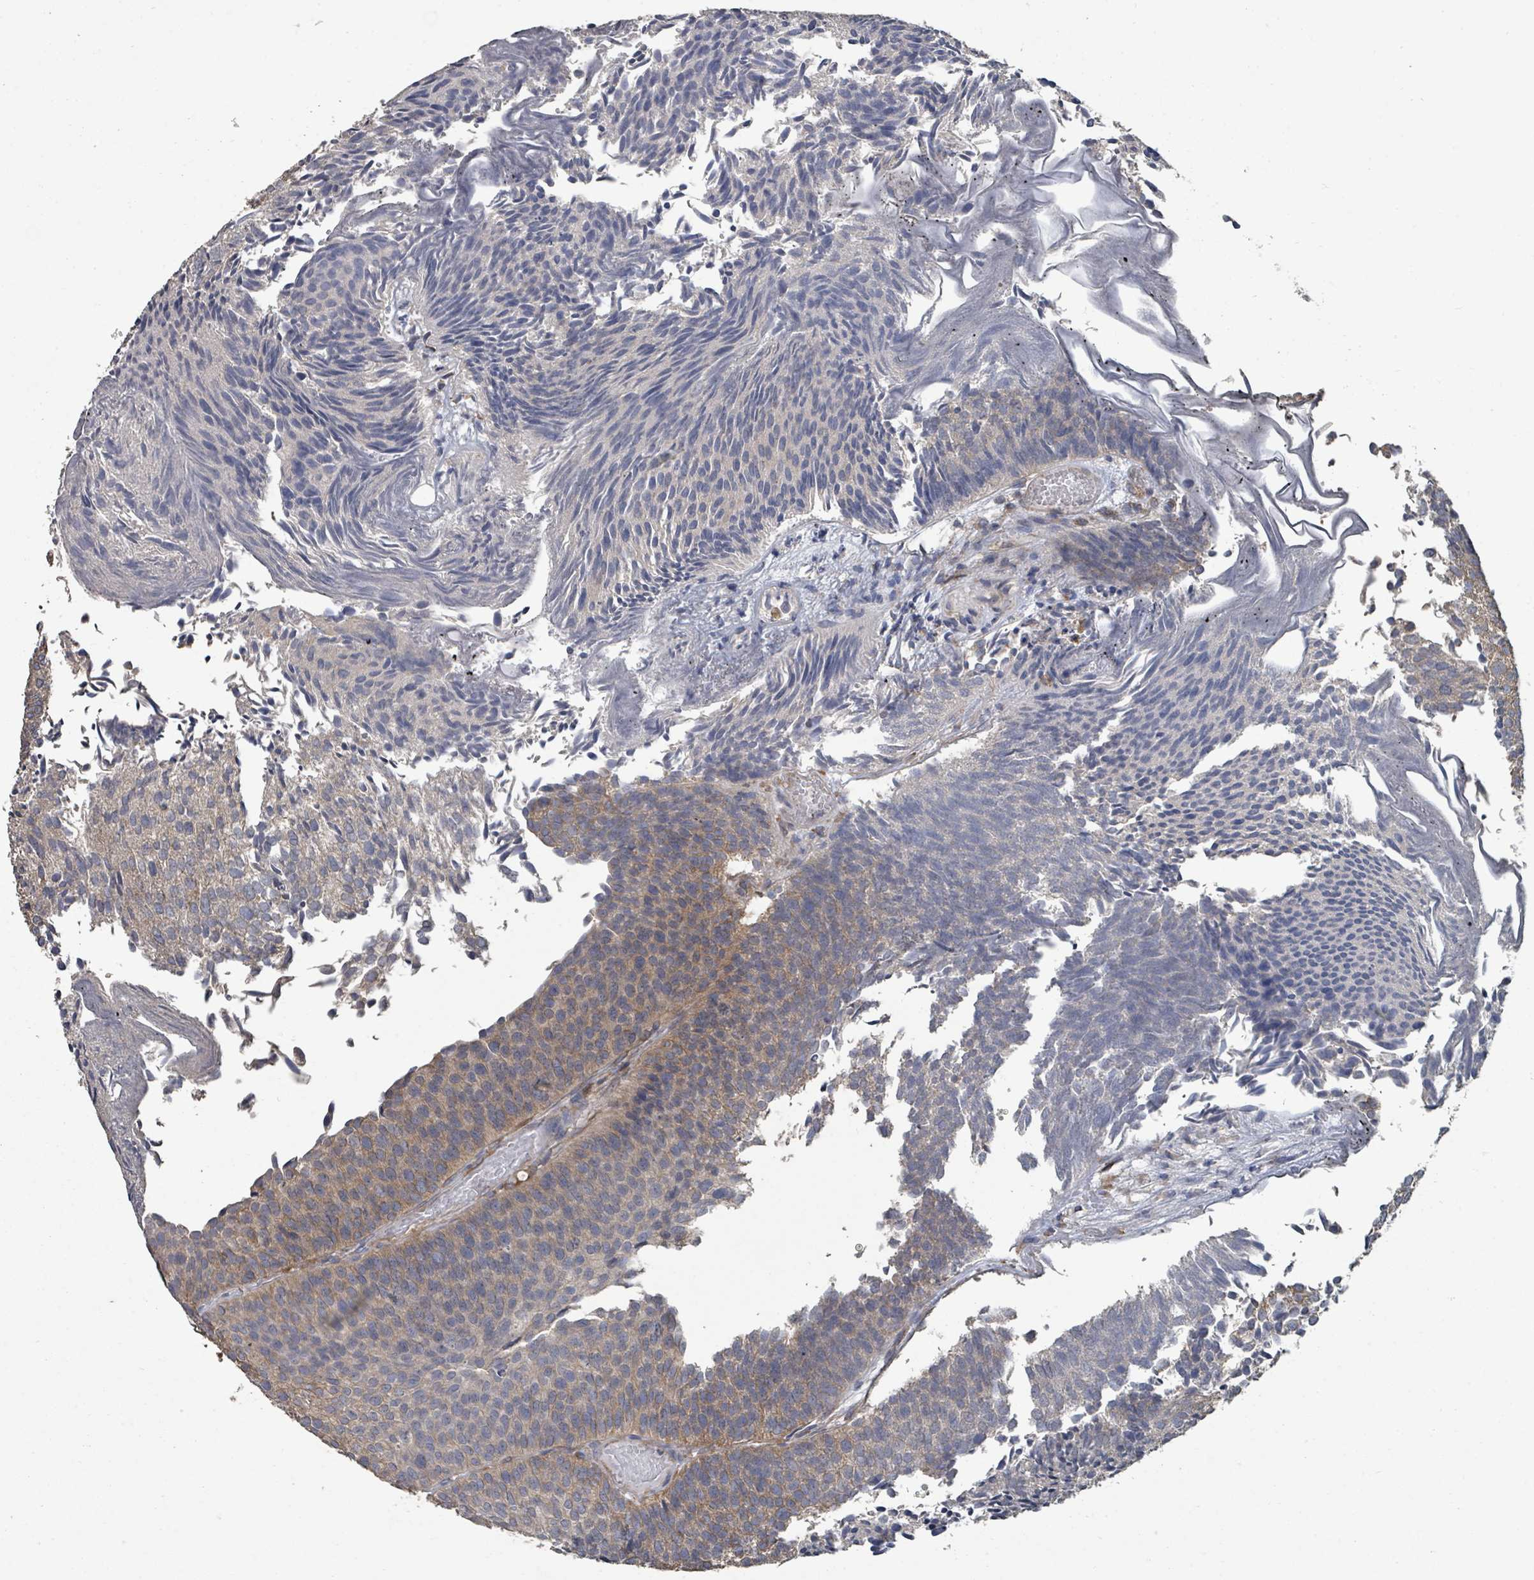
{"staining": {"intensity": "weak", "quantity": "25%-75%", "location": "cytoplasmic/membranous"}, "tissue": "urothelial cancer", "cell_type": "Tumor cells", "image_type": "cancer", "snomed": [{"axis": "morphology", "description": "Urothelial carcinoma, Low grade"}, {"axis": "topography", "description": "Urinary bladder"}], "caption": "A high-resolution photomicrograph shows IHC staining of low-grade urothelial carcinoma, which displays weak cytoplasmic/membranous expression in approximately 25%-75% of tumor cells.", "gene": "SLC9A7", "patient": {"sex": "male", "age": 84}}